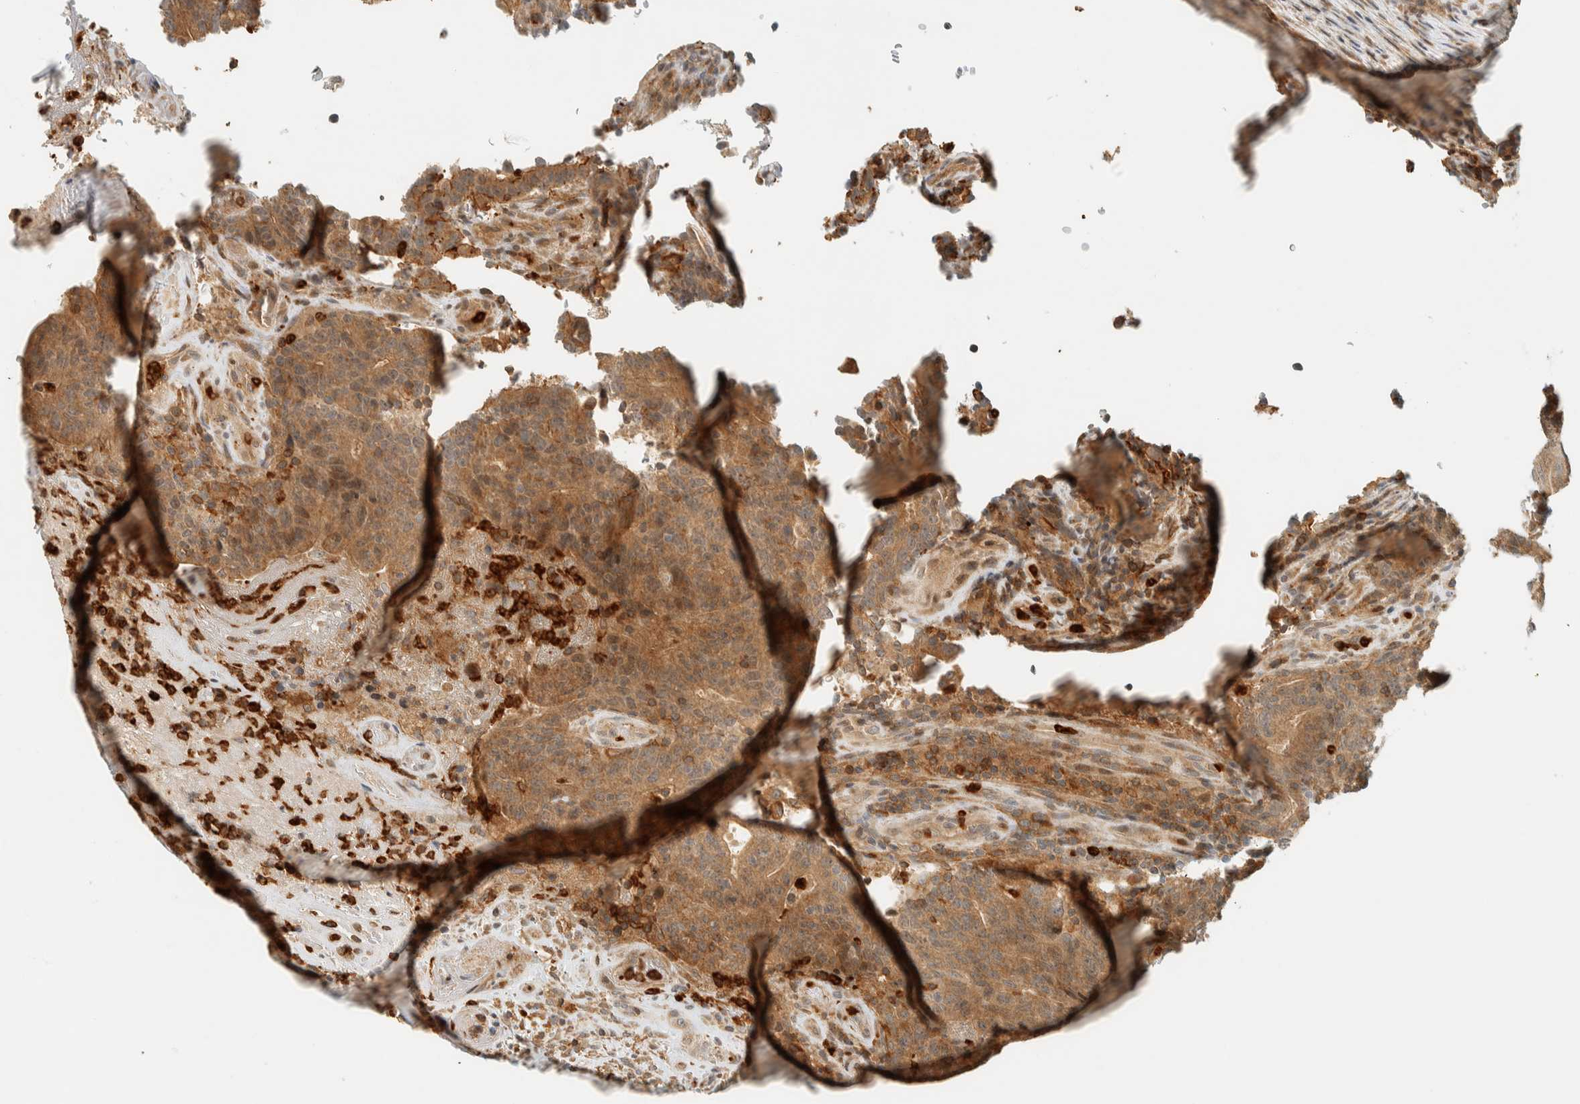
{"staining": {"intensity": "moderate", "quantity": ">75%", "location": "cytoplasmic/membranous"}, "tissue": "colorectal cancer", "cell_type": "Tumor cells", "image_type": "cancer", "snomed": [{"axis": "morphology", "description": "Normal tissue, NOS"}, {"axis": "morphology", "description": "Adenocarcinoma, NOS"}, {"axis": "topography", "description": "Colon"}], "caption": "Moderate cytoplasmic/membranous staining for a protein is identified in approximately >75% of tumor cells of colorectal adenocarcinoma using immunohistochemistry (IHC).", "gene": "CCDC171", "patient": {"sex": "female", "age": 75}}